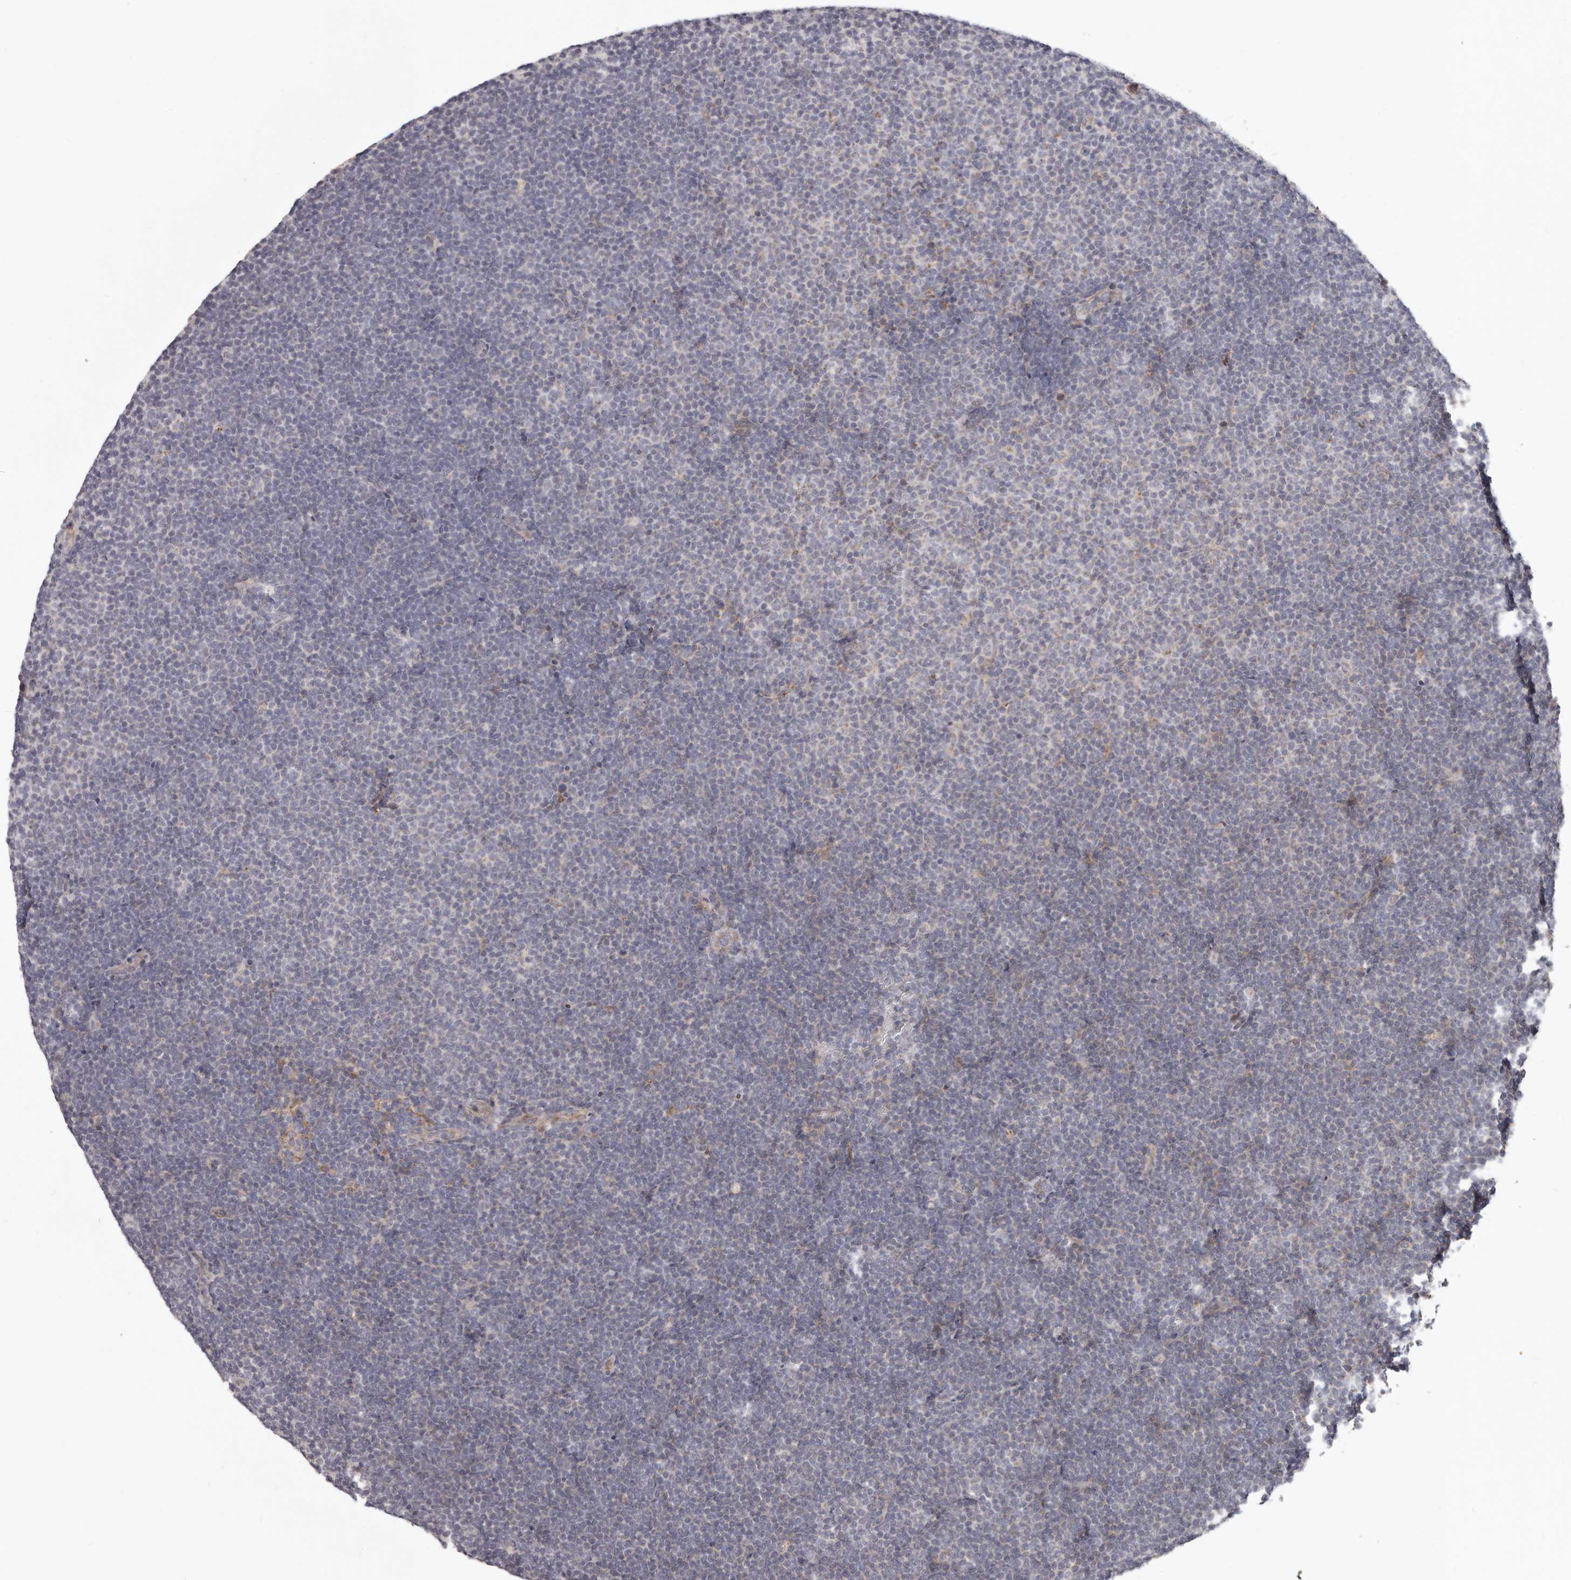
{"staining": {"intensity": "negative", "quantity": "none", "location": "none"}, "tissue": "lymphoma", "cell_type": "Tumor cells", "image_type": "cancer", "snomed": [{"axis": "morphology", "description": "Malignant lymphoma, non-Hodgkin's type, Low grade"}, {"axis": "topography", "description": "Lymph node"}], "caption": "There is no significant expression in tumor cells of lymphoma.", "gene": "MRPS10", "patient": {"sex": "female", "age": 53}}